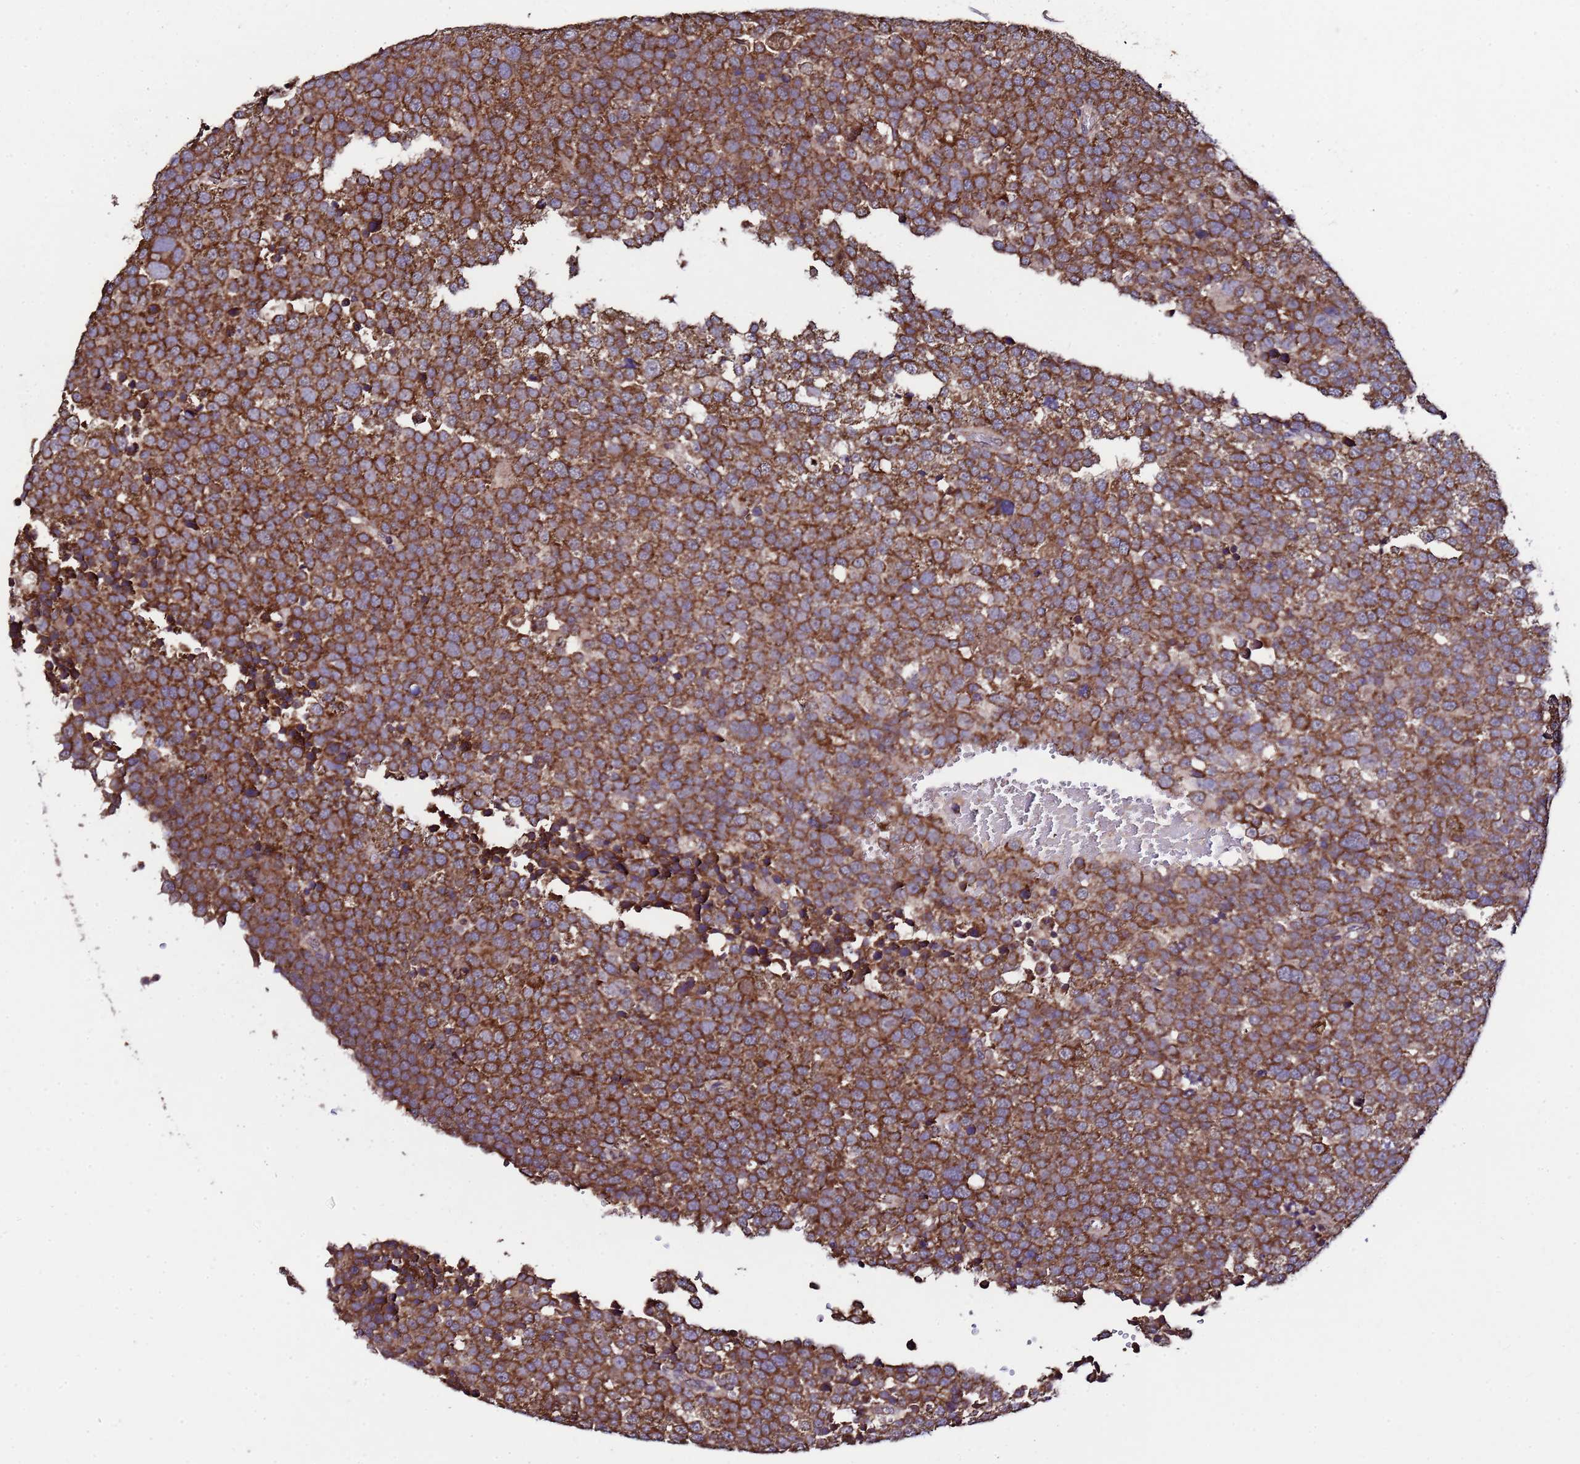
{"staining": {"intensity": "strong", "quantity": ">75%", "location": "cytoplasmic/membranous"}, "tissue": "testis cancer", "cell_type": "Tumor cells", "image_type": "cancer", "snomed": [{"axis": "morphology", "description": "Seminoma, NOS"}, {"axis": "topography", "description": "Testis"}], "caption": "Seminoma (testis) stained with a protein marker demonstrates strong staining in tumor cells.", "gene": "HSPBAP1", "patient": {"sex": "male", "age": 71}}